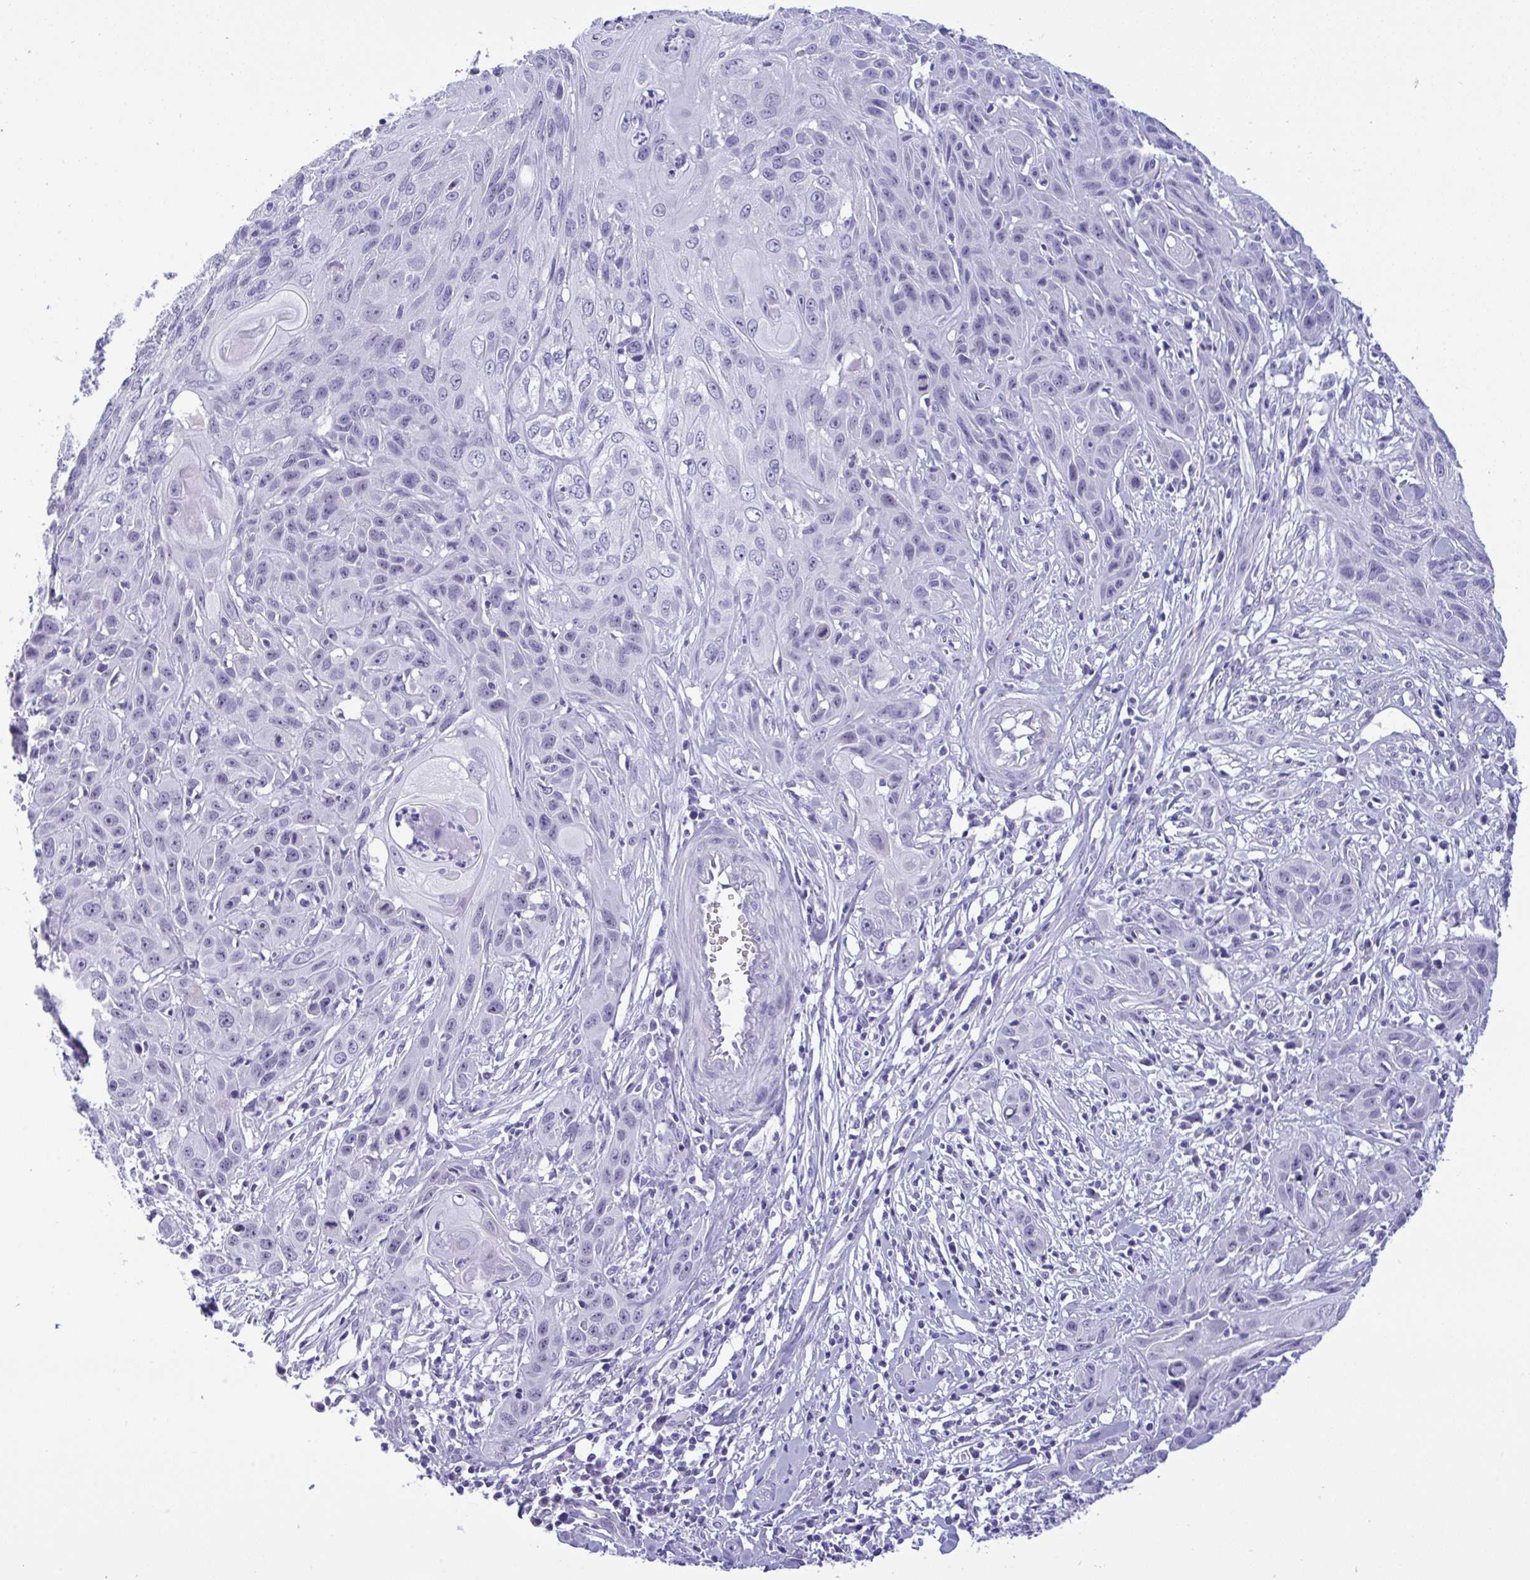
{"staining": {"intensity": "negative", "quantity": "none", "location": "none"}, "tissue": "skin cancer", "cell_type": "Tumor cells", "image_type": "cancer", "snomed": [{"axis": "morphology", "description": "Squamous cell carcinoma, NOS"}, {"axis": "topography", "description": "Skin"}, {"axis": "topography", "description": "Vulva"}], "caption": "DAB (3,3'-diaminobenzidine) immunohistochemical staining of human squamous cell carcinoma (skin) exhibits no significant expression in tumor cells.", "gene": "YBX2", "patient": {"sex": "female", "age": 83}}